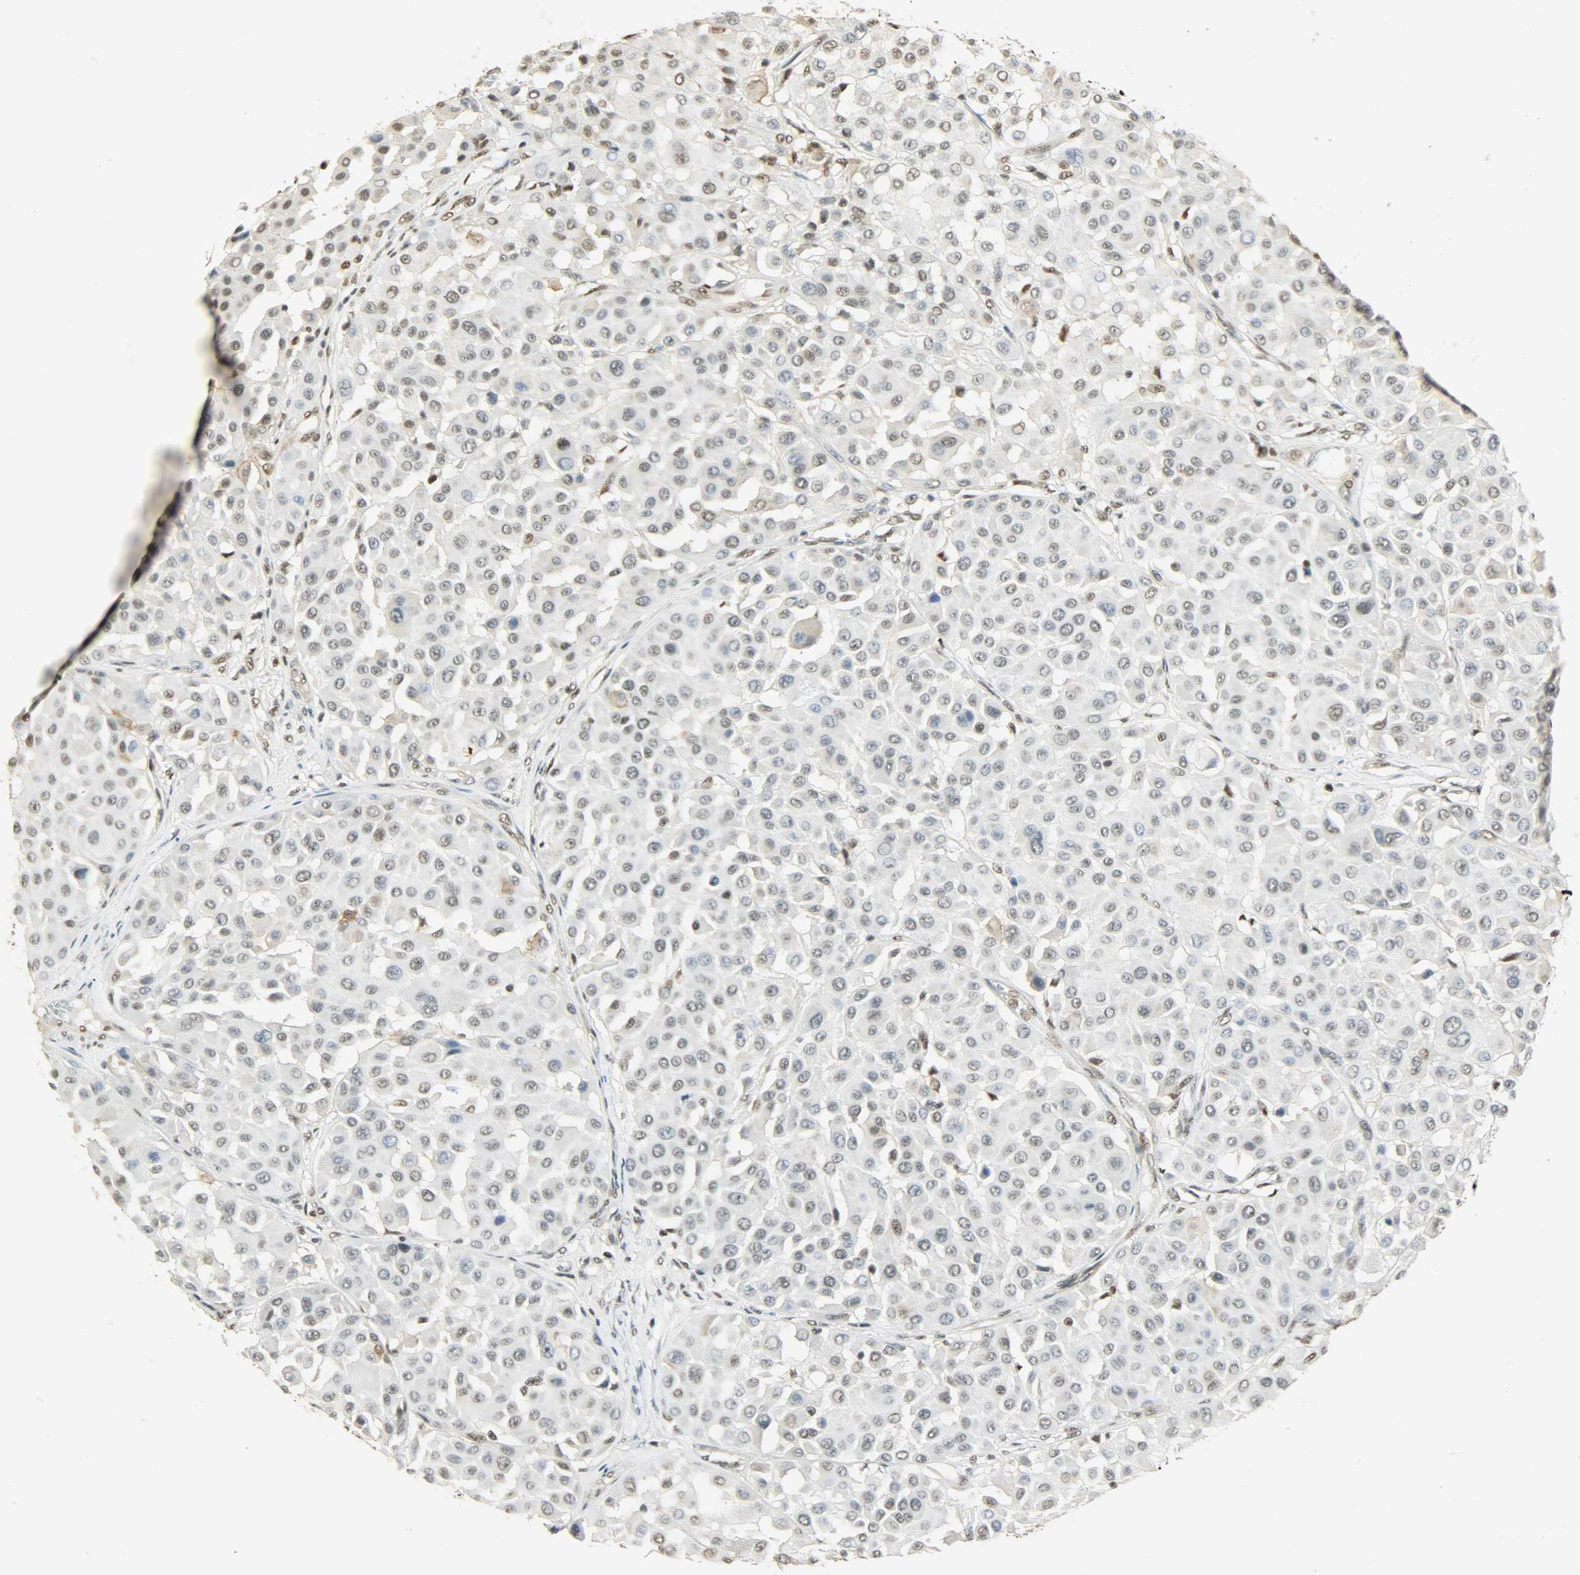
{"staining": {"intensity": "weak", "quantity": ">75%", "location": "nuclear"}, "tissue": "melanoma", "cell_type": "Tumor cells", "image_type": "cancer", "snomed": [{"axis": "morphology", "description": "Malignant melanoma, Metastatic site"}, {"axis": "topography", "description": "Soft tissue"}], "caption": "DAB (3,3'-diaminobenzidine) immunohistochemical staining of melanoma demonstrates weak nuclear protein staining in about >75% of tumor cells.", "gene": "NGFR", "patient": {"sex": "male", "age": 41}}